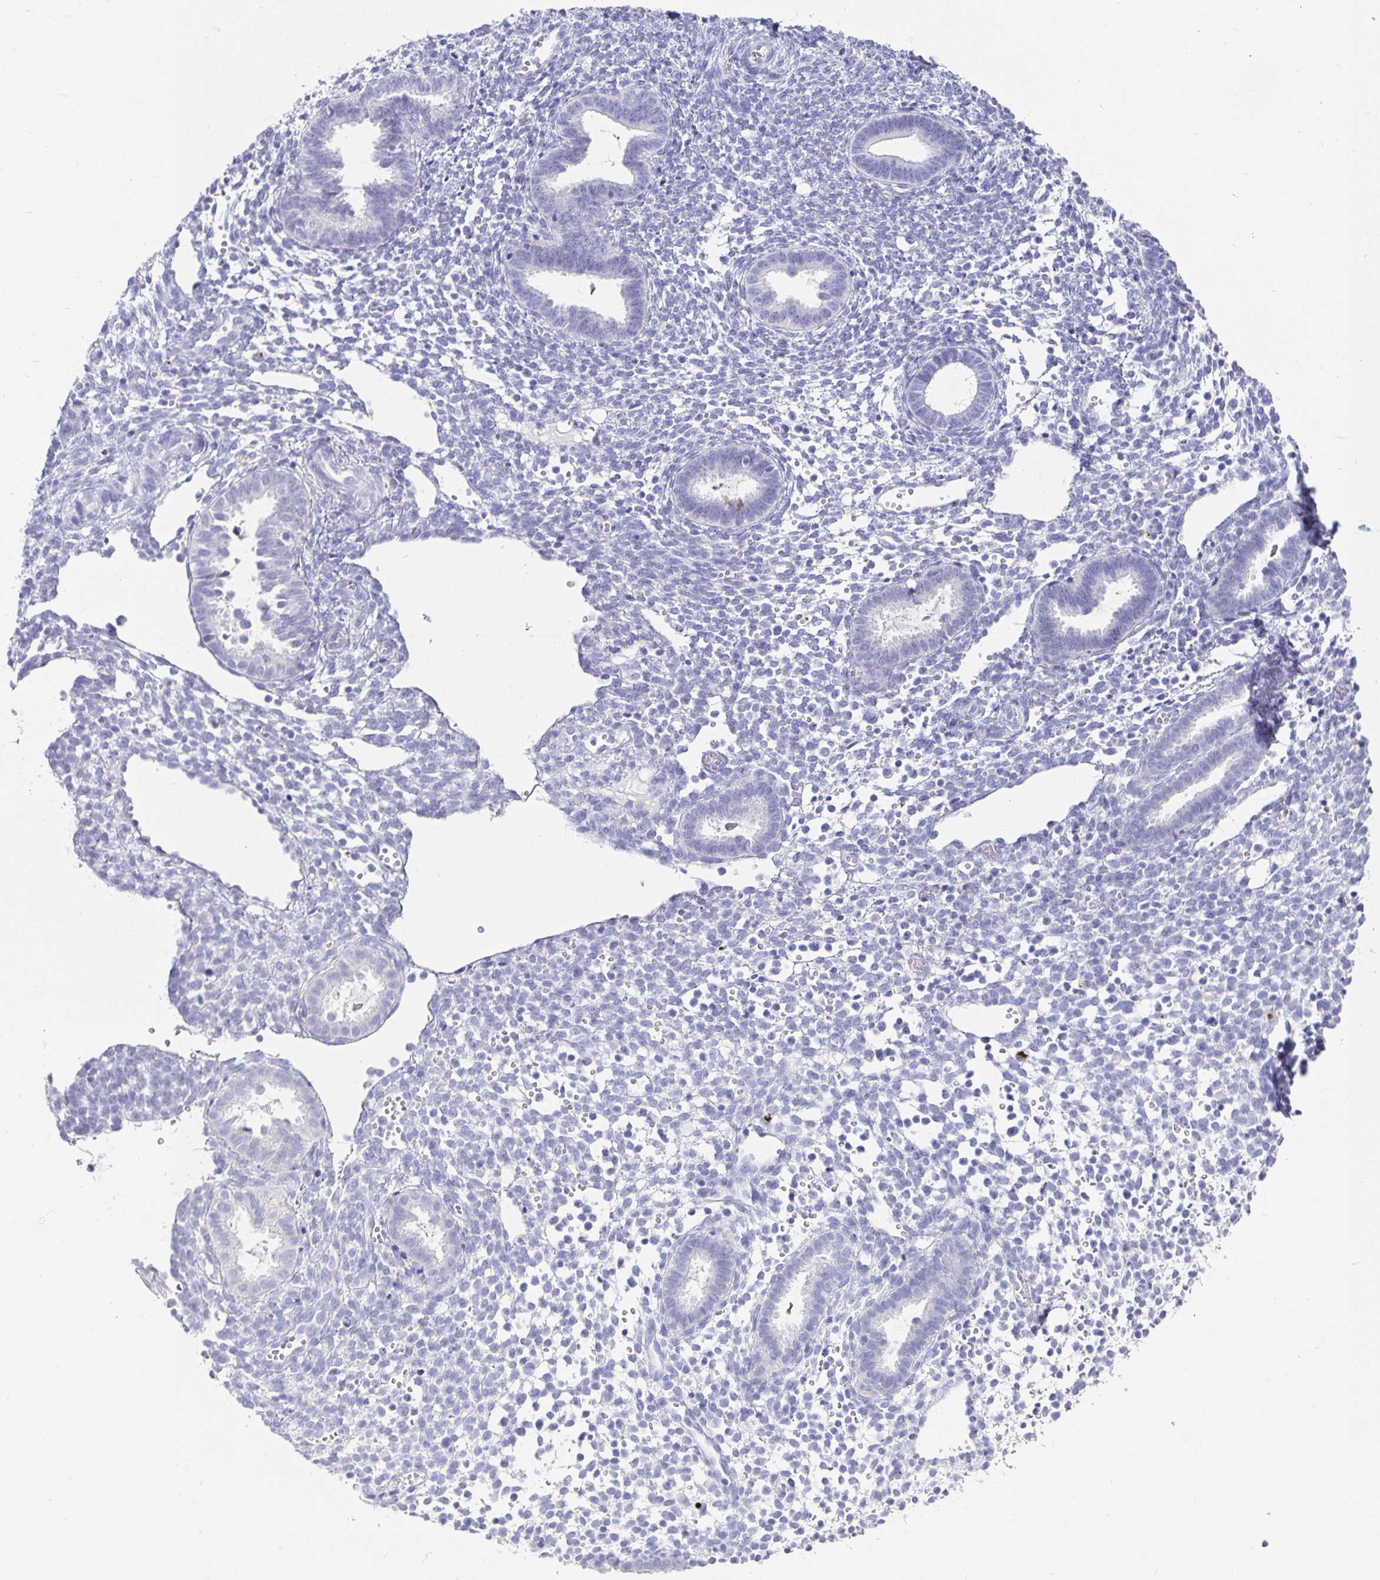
{"staining": {"intensity": "negative", "quantity": "none", "location": "none"}, "tissue": "endometrium", "cell_type": "Cells in endometrial stroma", "image_type": "normal", "snomed": [{"axis": "morphology", "description": "Normal tissue, NOS"}, {"axis": "topography", "description": "Endometrium"}], "caption": "DAB immunohistochemical staining of normal endometrium shows no significant expression in cells in endometrial stroma.", "gene": "CHGA", "patient": {"sex": "female", "age": 36}}